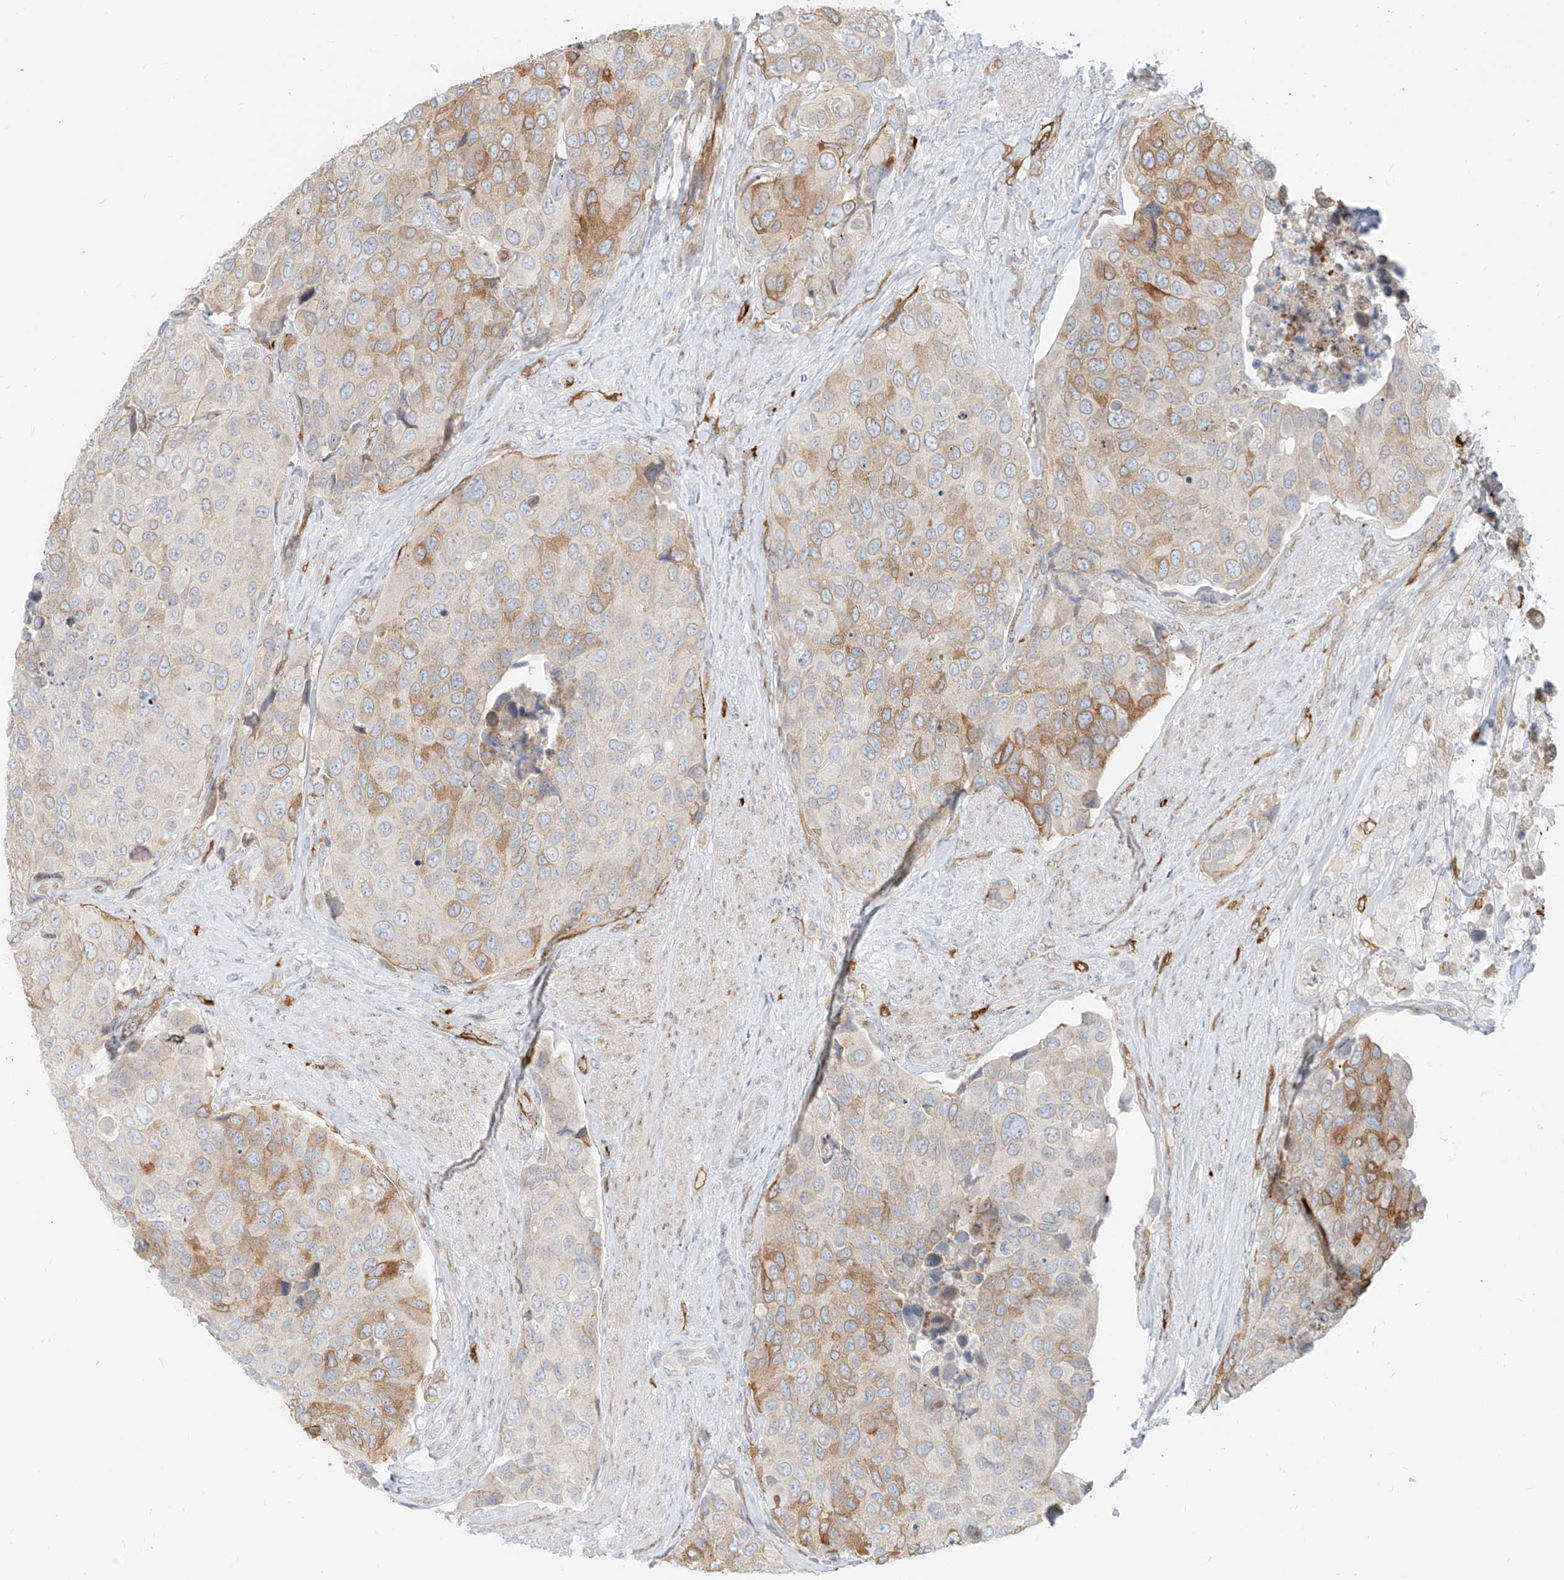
{"staining": {"intensity": "moderate", "quantity": "<25%", "location": "cytoplasmic/membranous"}, "tissue": "urothelial cancer", "cell_type": "Tumor cells", "image_type": "cancer", "snomed": [{"axis": "morphology", "description": "Urothelial carcinoma, High grade"}, {"axis": "topography", "description": "Urinary bladder"}], "caption": "A photomicrograph showing moderate cytoplasmic/membranous staining in about <25% of tumor cells in urothelial cancer, as visualized by brown immunohistochemical staining.", "gene": "NHSL1", "patient": {"sex": "male", "age": 74}}